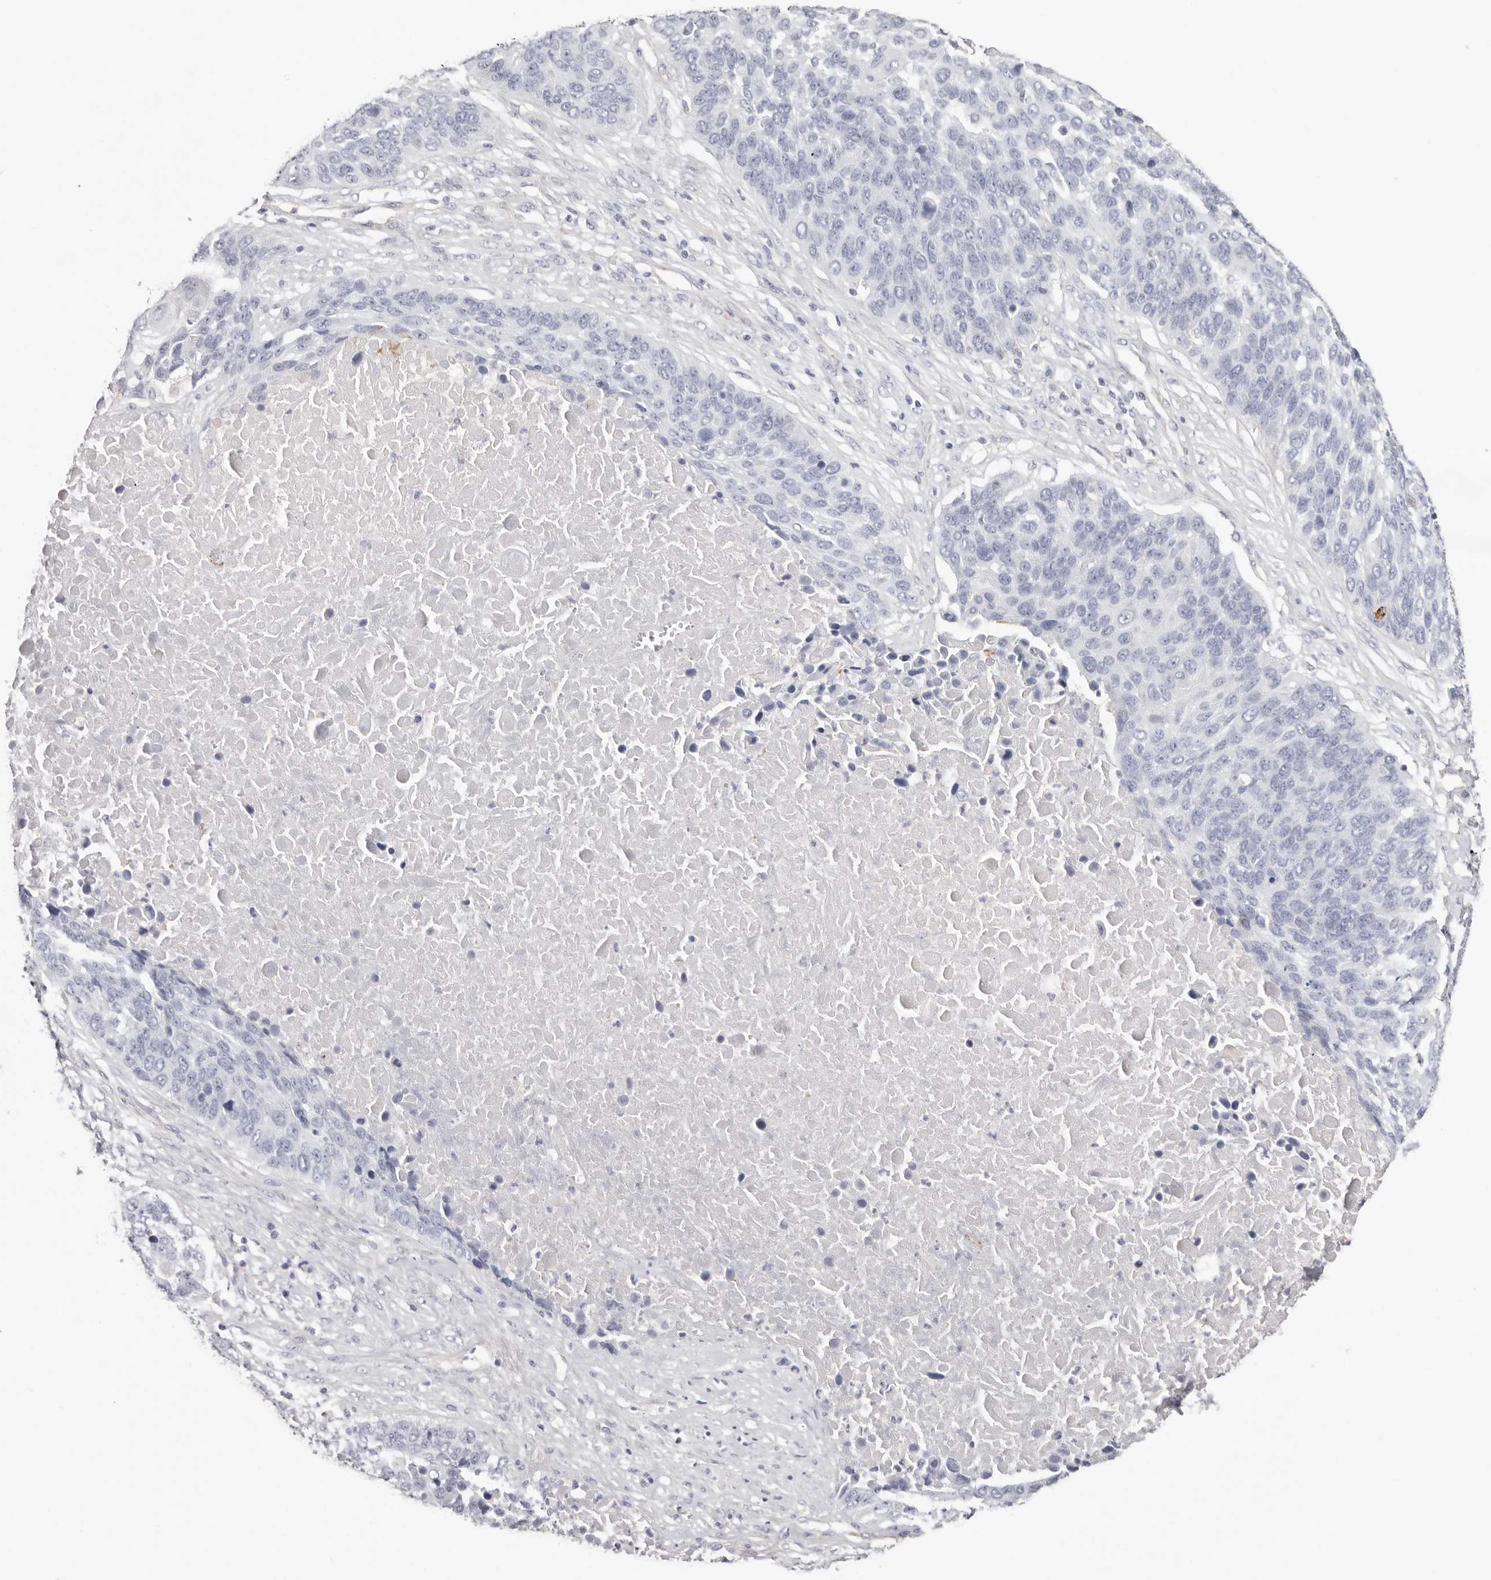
{"staining": {"intensity": "negative", "quantity": "none", "location": "none"}, "tissue": "lung cancer", "cell_type": "Tumor cells", "image_type": "cancer", "snomed": [{"axis": "morphology", "description": "Squamous cell carcinoma, NOS"}, {"axis": "topography", "description": "Lung"}], "caption": "Protein analysis of lung squamous cell carcinoma demonstrates no significant staining in tumor cells.", "gene": "PKDCC", "patient": {"sex": "male", "age": 66}}